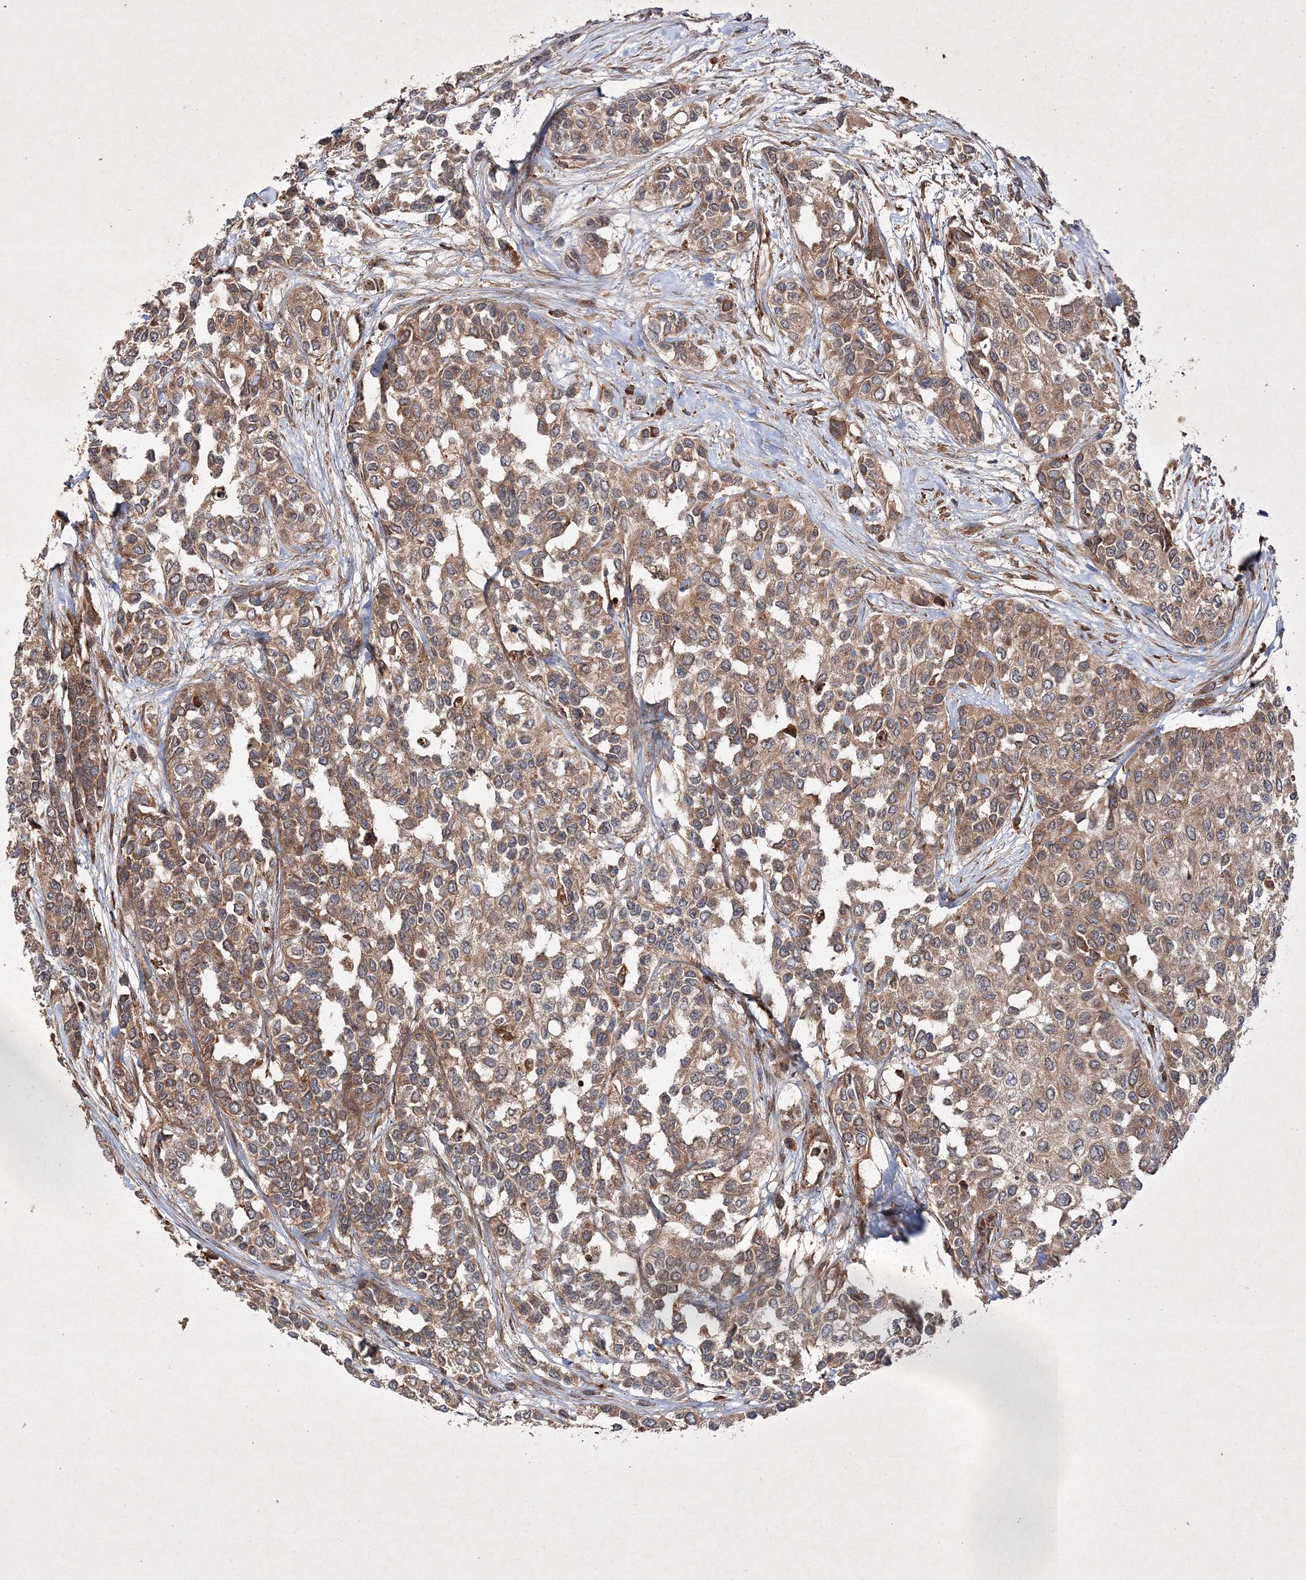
{"staining": {"intensity": "moderate", "quantity": ">75%", "location": "cytoplasmic/membranous"}, "tissue": "urothelial cancer", "cell_type": "Tumor cells", "image_type": "cancer", "snomed": [{"axis": "morphology", "description": "Normal tissue, NOS"}, {"axis": "morphology", "description": "Urothelial carcinoma, High grade"}, {"axis": "topography", "description": "Vascular tissue"}, {"axis": "topography", "description": "Urinary bladder"}], "caption": "Tumor cells display moderate cytoplasmic/membranous staining in approximately >75% of cells in urothelial carcinoma (high-grade). The staining was performed using DAB (3,3'-diaminobenzidine), with brown indicating positive protein expression. Nuclei are stained blue with hematoxylin.", "gene": "DNAJC13", "patient": {"sex": "female", "age": 56}}